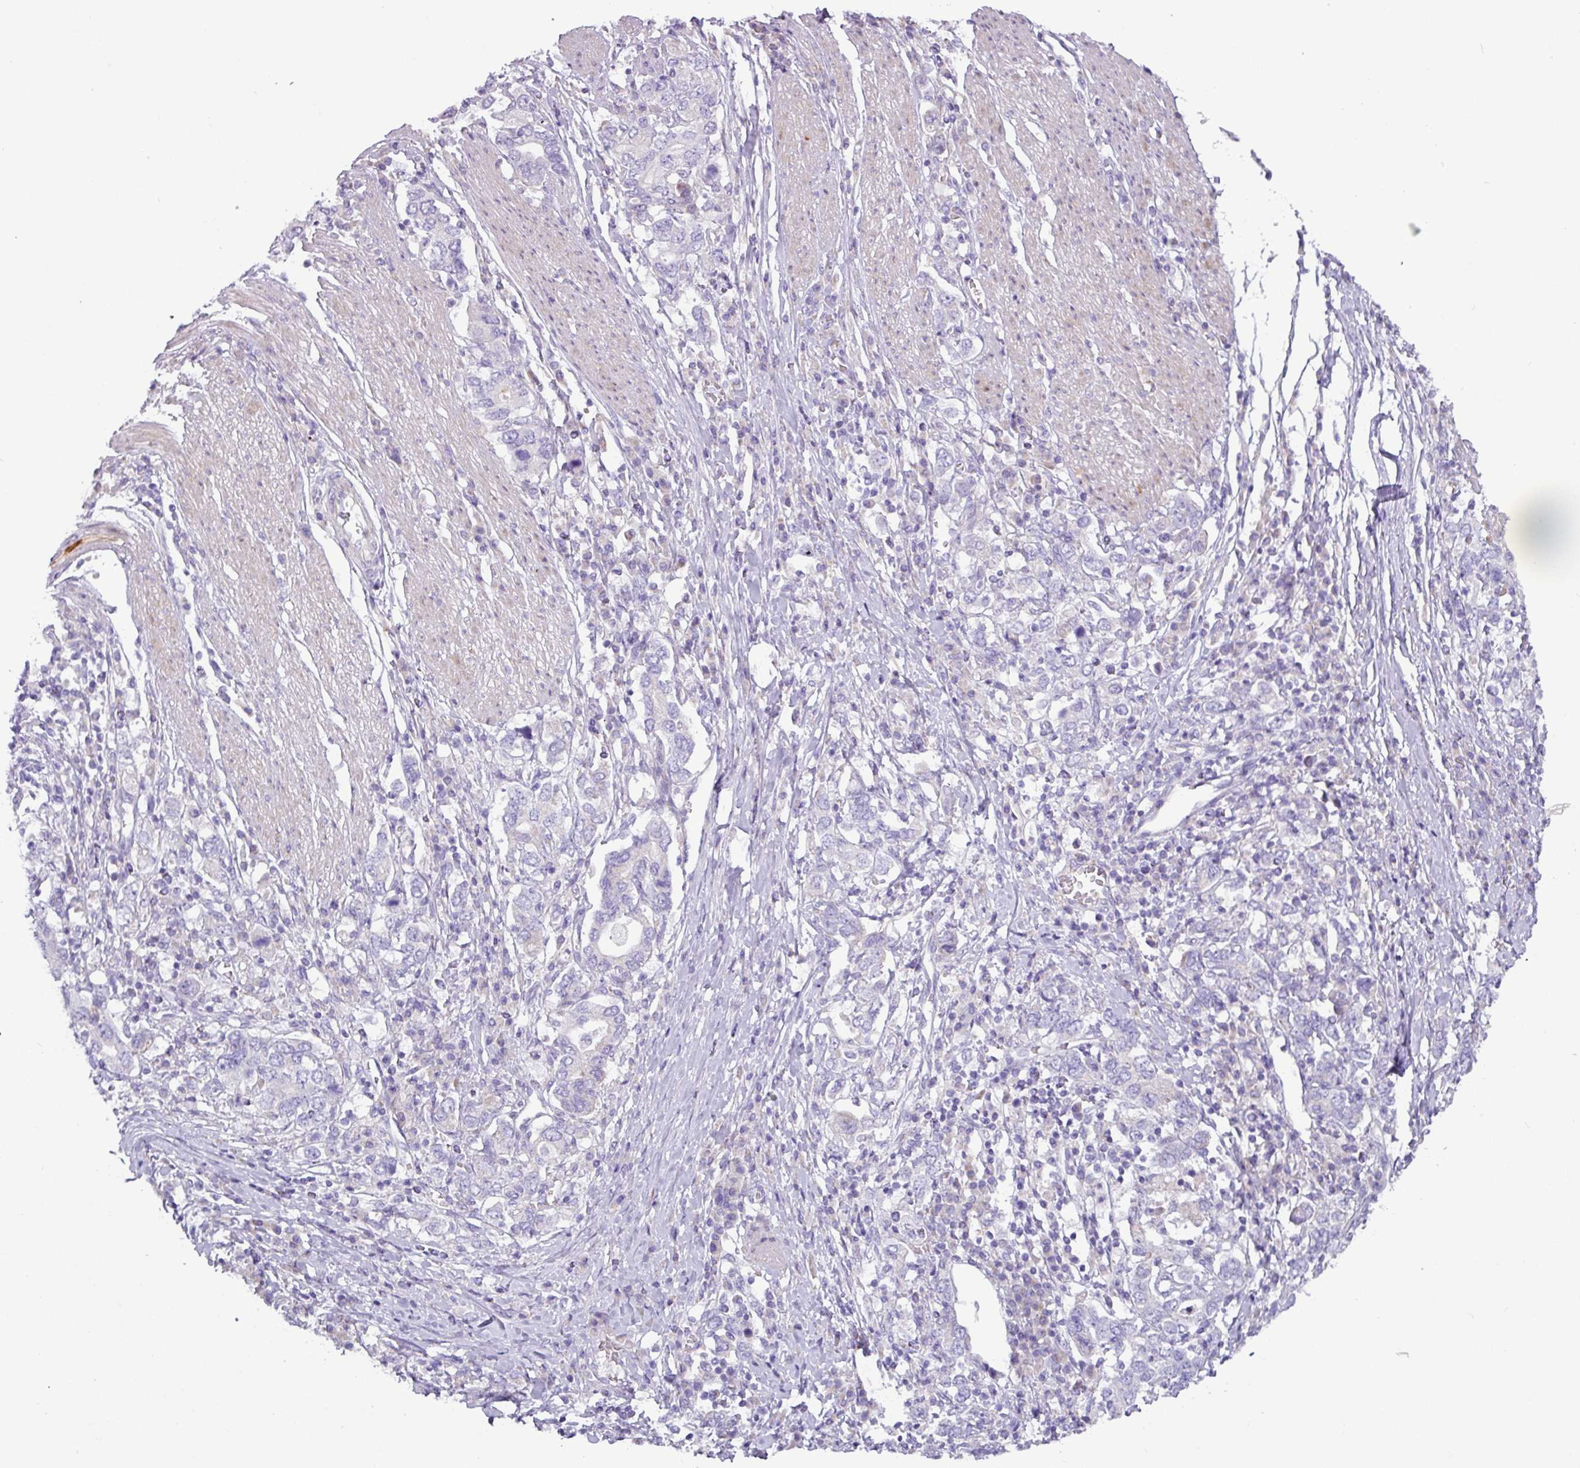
{"staining": {"intensity": "negative", "quantity": "none", "location": "none"}, "tissue": "stomach cancer", "cell_type": "Tumor cells", "image_type": "cancer", "snomed": [{"axis": "morphology", "description": "Adenocarcinoma, NOS"}, {"axis": "topography", "description": "Stomach, upper"}, {"axis": "topography", "description": "Stomach"}], "caption": "Image shows no significant protein staining in tumor cells of stomach adenocarcinoma.", "gene": "RGS16", "patient": {"sex": "male", "age": 62}}